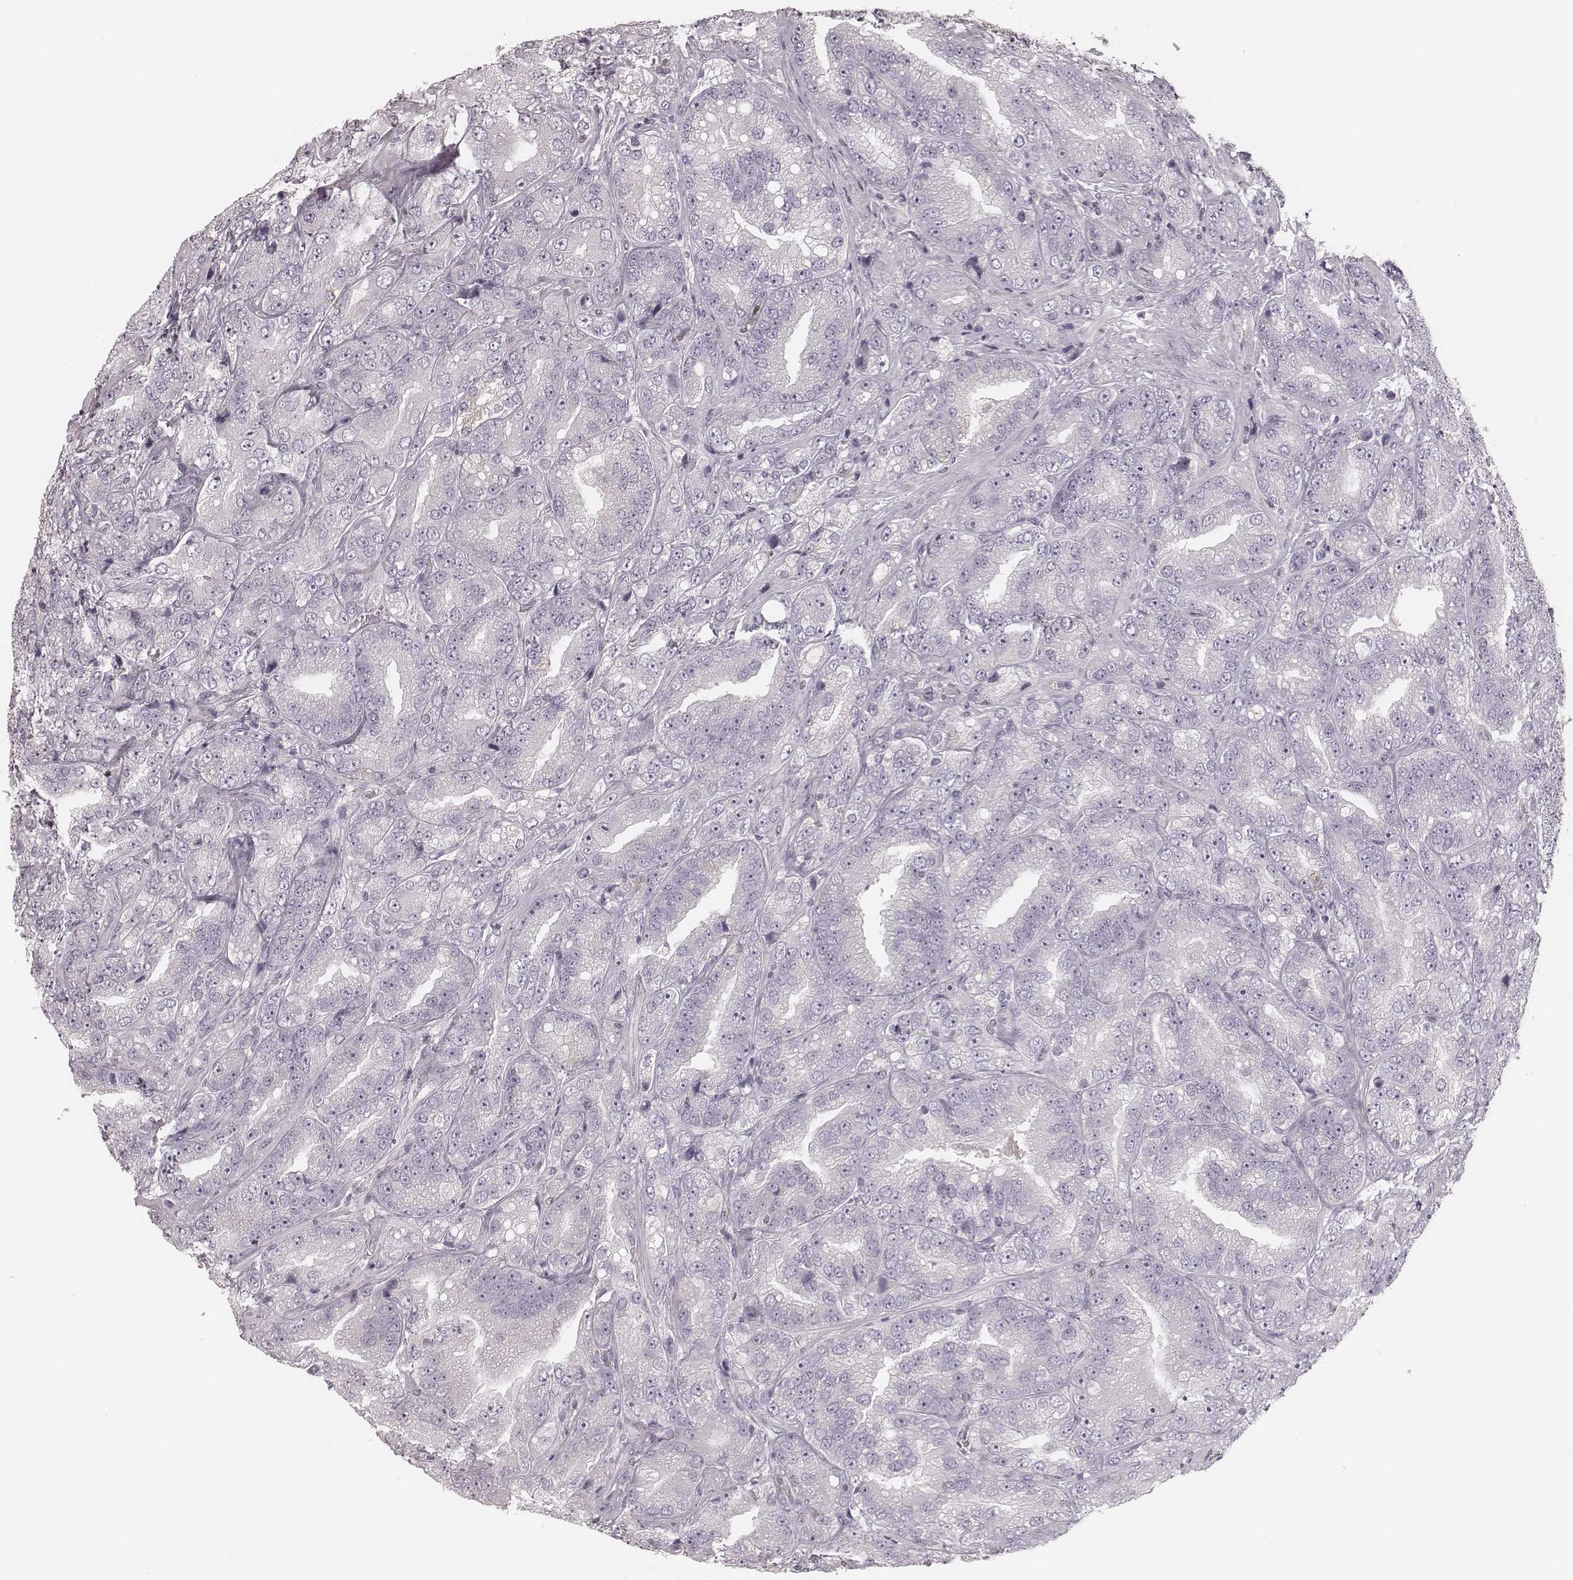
{"staining": {"intensity": "negative", "quantity": "none", "location": "none"}, "tissue": "prostate cancer", "cell_type": "Tumor cells", "image_type": "cancer", "snomed": [{"axis": "morphology", "description": "Adenocarcinoma, NOS"}, {"axis": "topography", "description": "Prostate"}], "caption": "This is an immunohistochemistry (IHC) micrograph of prostate cancer. There is no positivity in tumor cells.", "gene": "MSX1", "patient": {"sex": "male", "age": 63}}